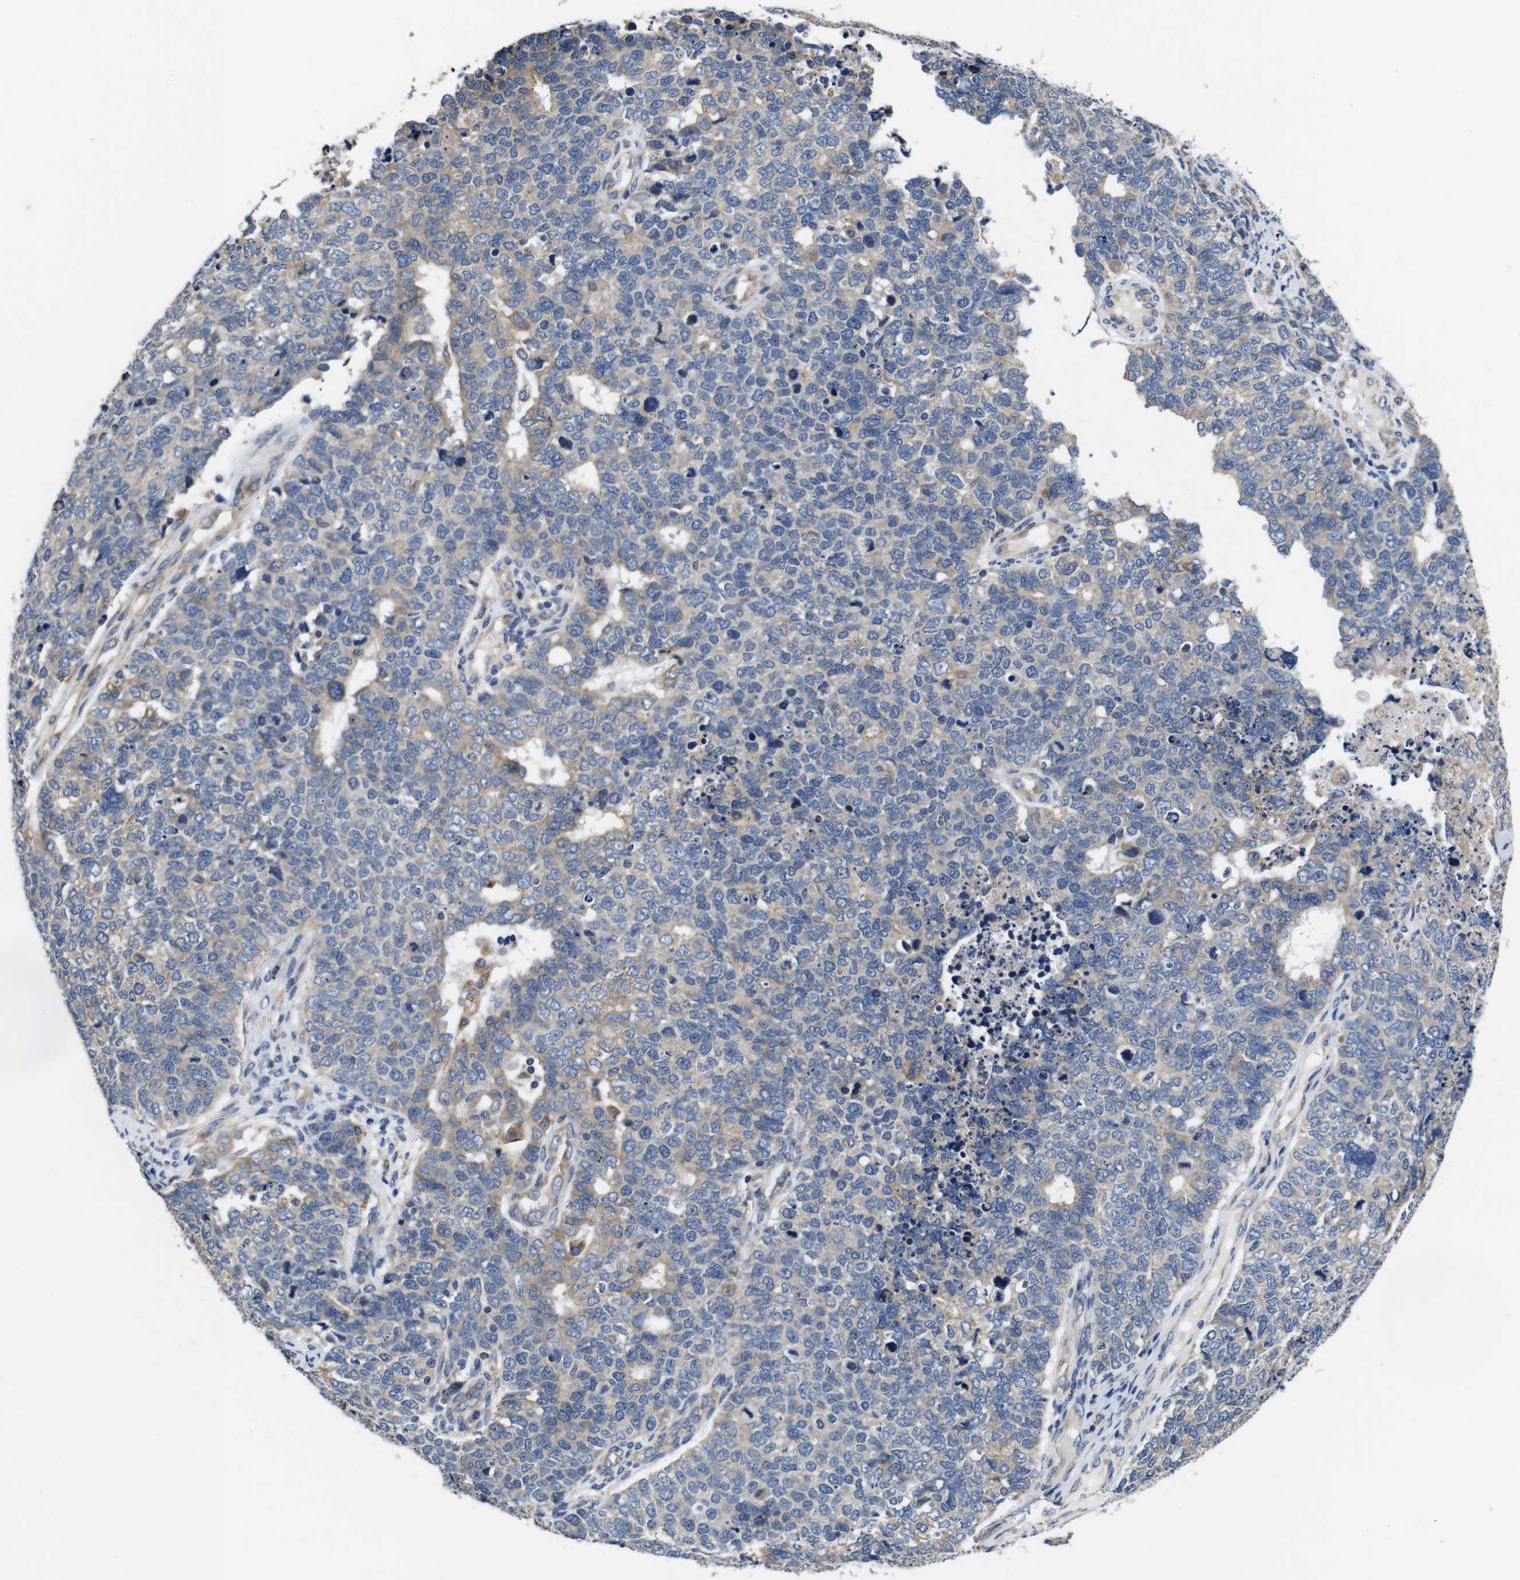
{"staining": {"intensity": "moderate", "quantity": "25%-75%", "location": "cytoplasmic/membranous"}, "tissue": "cervical cancer", "cell_type": "Tumor cells", "image_type": "cancer", "snomed": [{"axis": "morphology", "description": "Squamous cell carcinoma, NOS"}, {"axis": "topography", "description": "Cervix"}], "caption": "Immunohistochemical staining of human cervical cancer (squamous cell carcinoma) displays moderate cytoplasmic/membranous protein staining in approximately 25%-75% of tumor cells.", "gene": "MARCHF7", "patient": {"sex": "female", "age": 63}}